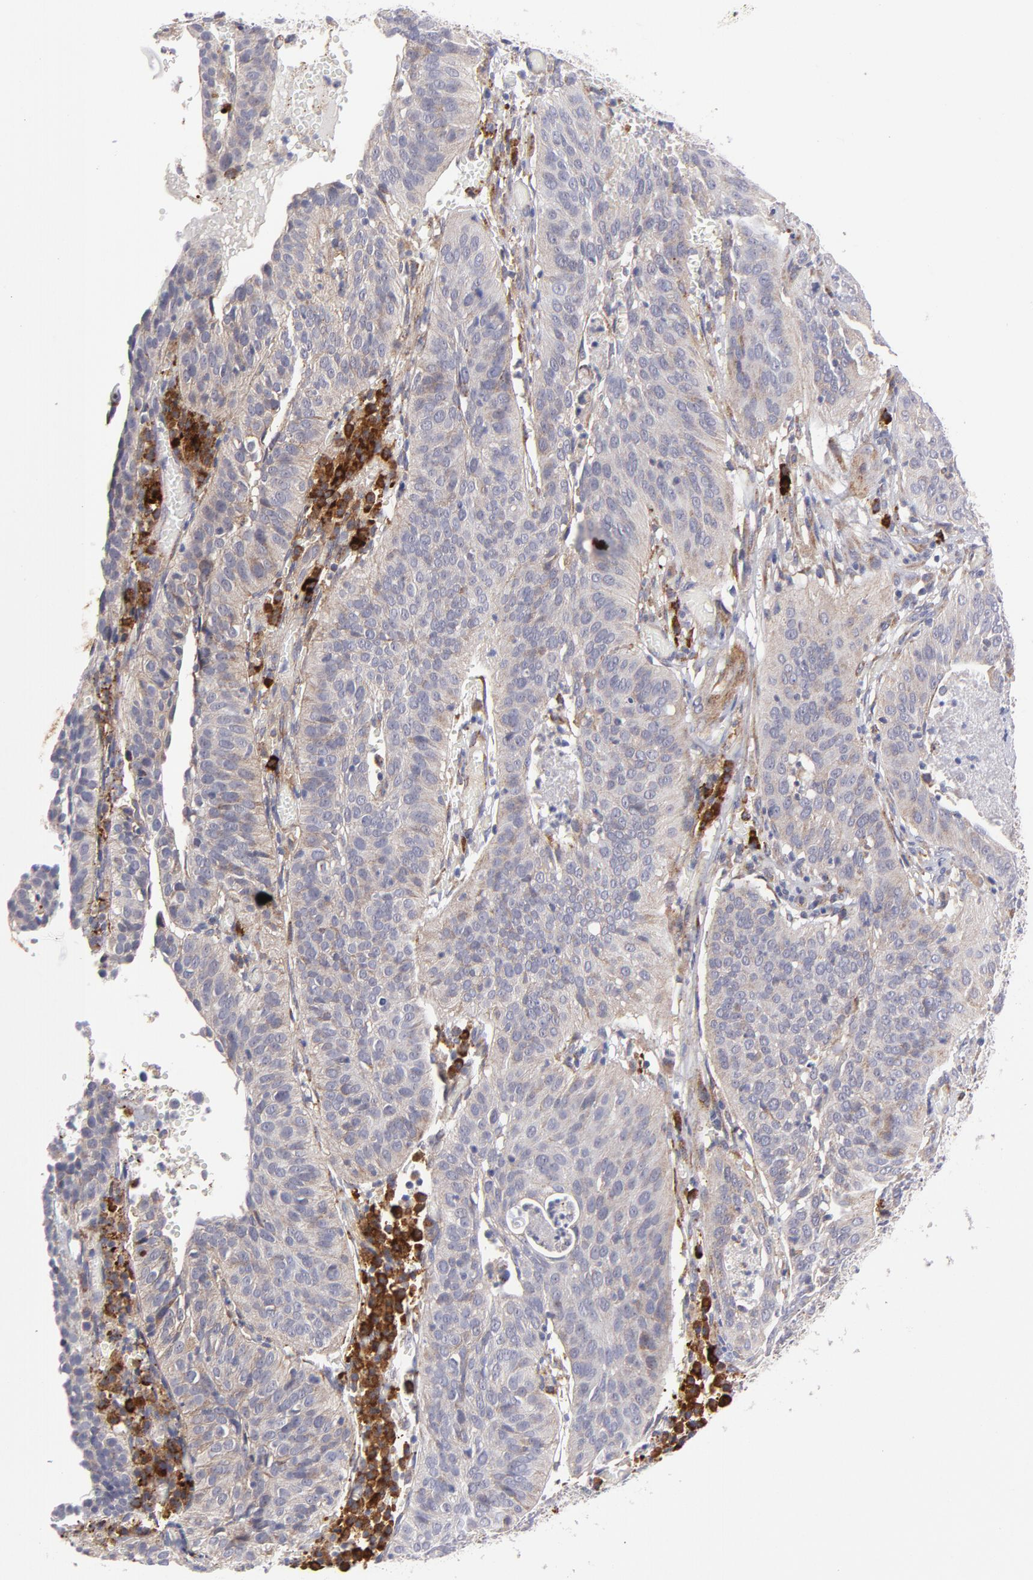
{"staining": {"intensity": "weak", "quantity": ">75%", "location": "cytoplasmic/membranous"}, "tissue": "cervical cancer", "cell_type": "Tumor cells", "image_type": "cancer", "snomed": [{"axis": "morphology", "description": "Squamous cell carcinoma, NOS"}, {"axis": "topography", "description": "Cervix"}], "caption": "A low amount of weak cytoplasmic/membranous positivity is identified in approximately >75% of tumor cells in cervical cancer tissue.", "gene": "RAPGEF3", "patient": {"sex": "female", "age": 39}}